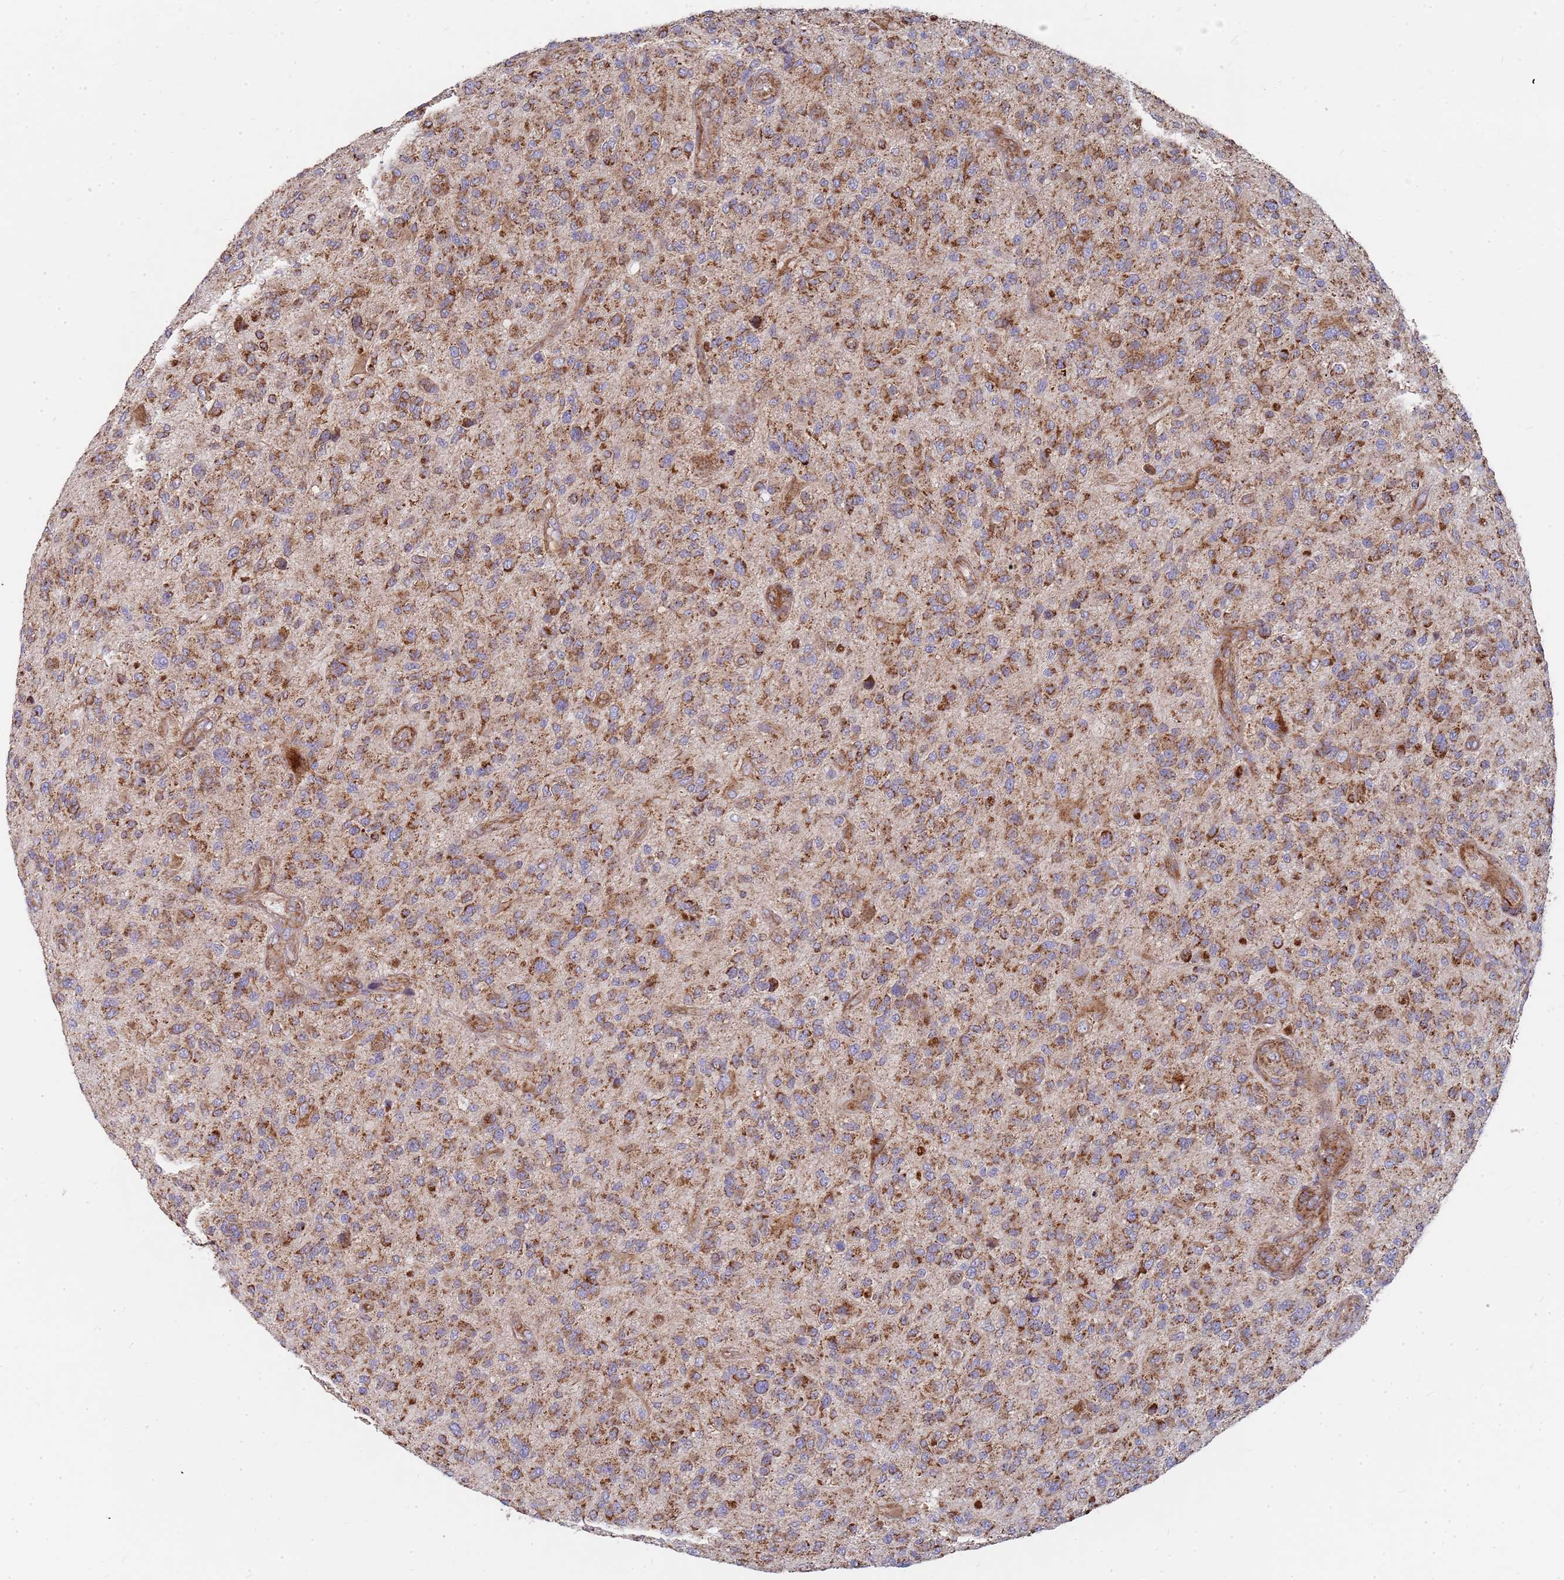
{"staining": {"intensity": "moderate", "quantity": ">75%", "location": "cytoplasmic/membranous"}, "tissue": "glioma", "cell_type": "Tumor cells", "image_type": "cancer", "snomed": [{"axis": "morphology", "description": "Glioma, malignant, High grade"}, {"axis": "topography", "description": "Brain"}], "caption": "Immunohistochemical staining of glioma displays moderate cytoplasmic/membranous protein expression in approximately >75% of tumor cells.", "gene": "WDFY3", "patient": {"sex": "male", "age": 47}}